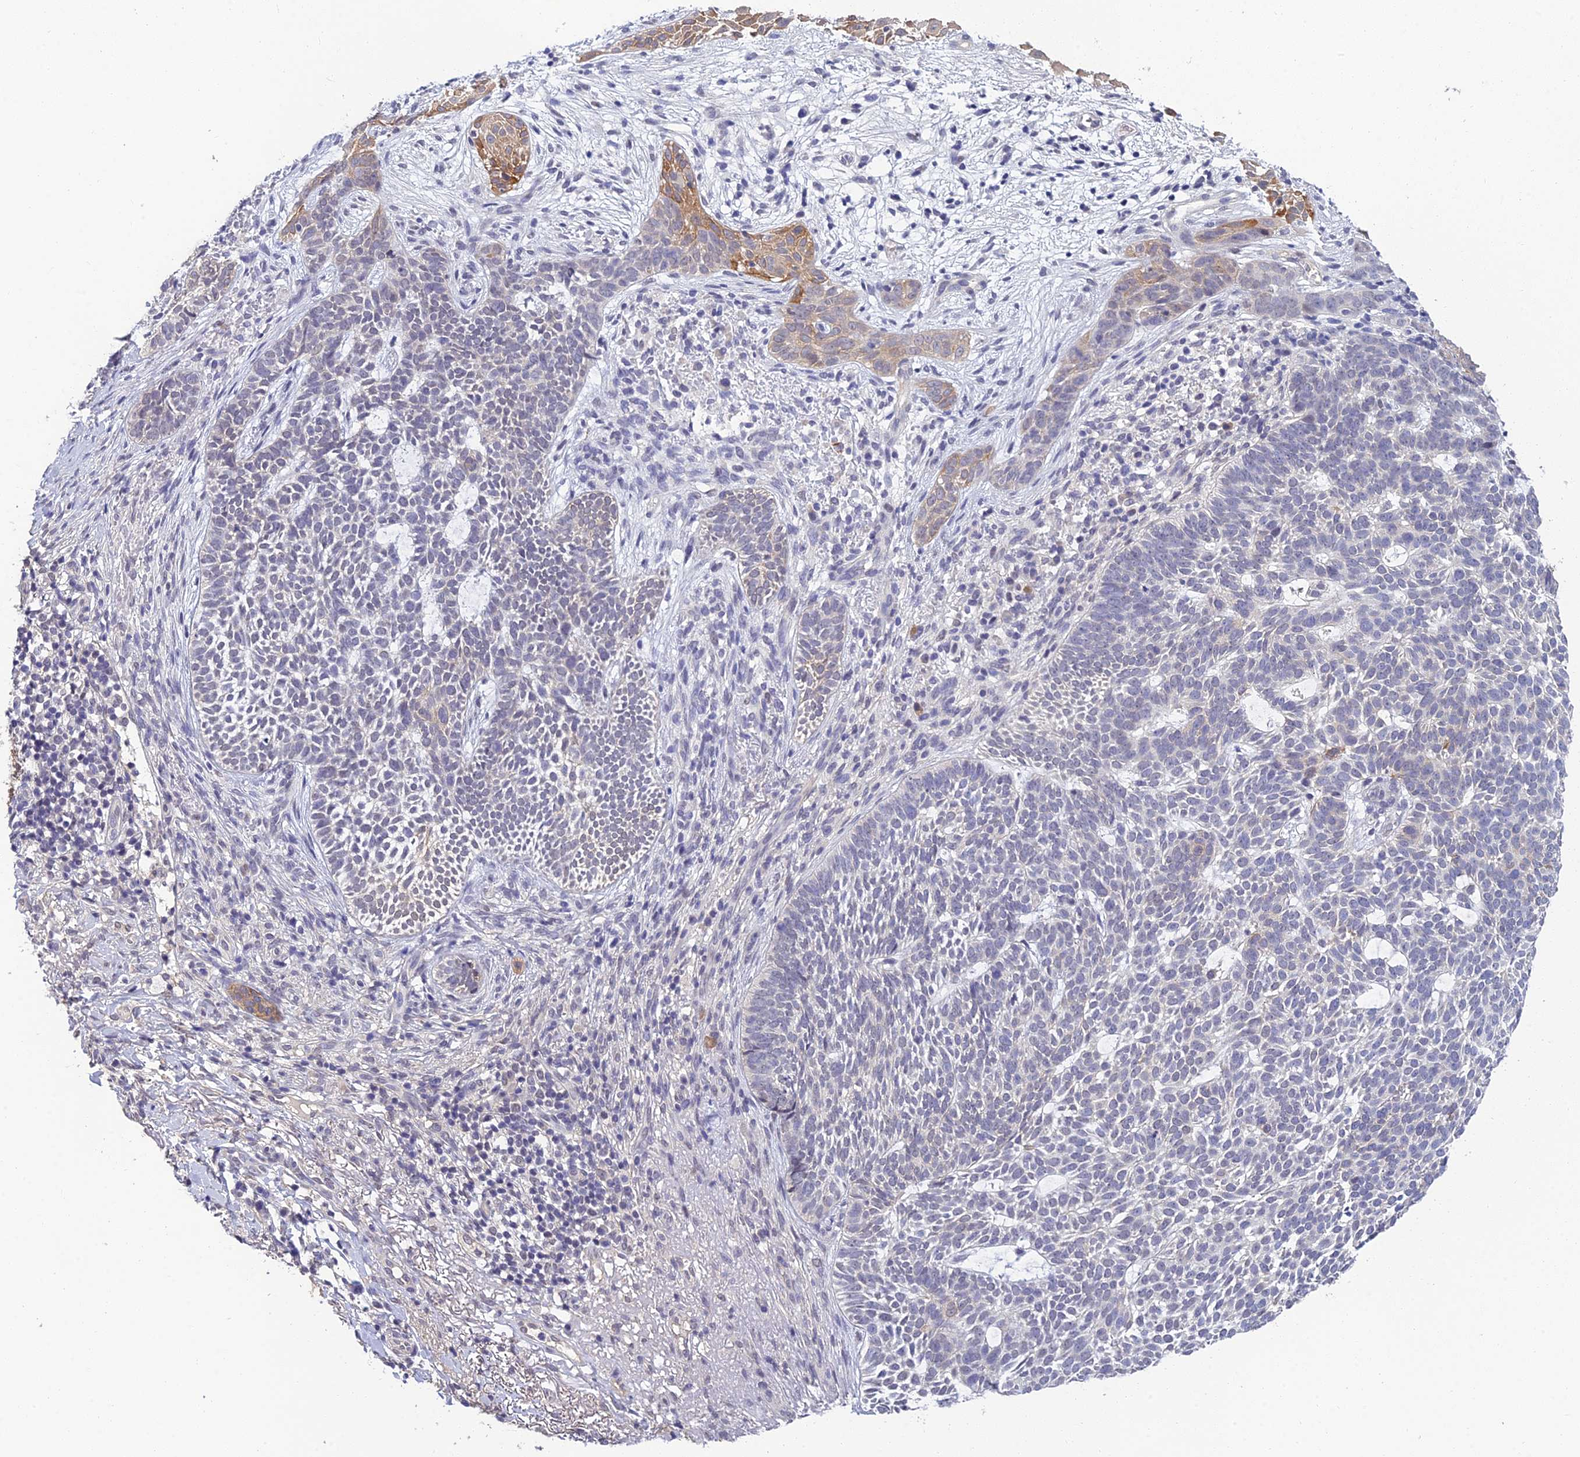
{"staining": {"intensity": "moderate", "quantity": "<25%", "location": "cytoplasmic/membranous"}, "tissue": "skin cancer", "cell_type": "Tumor cells", "image_type": "cancer", "snomed": [{"axis": "morphology", "description": "Basal cell carcinoma"}, {"axis": "topography", "description": "Skin"}], "caption": "Protein staining of skin cancer tissue shows moderate cytoplasmic/membranous staining in about <25% of tumor cells.", "gene": "HOXB1", "patient": {"sex": "female", "age": 78}}